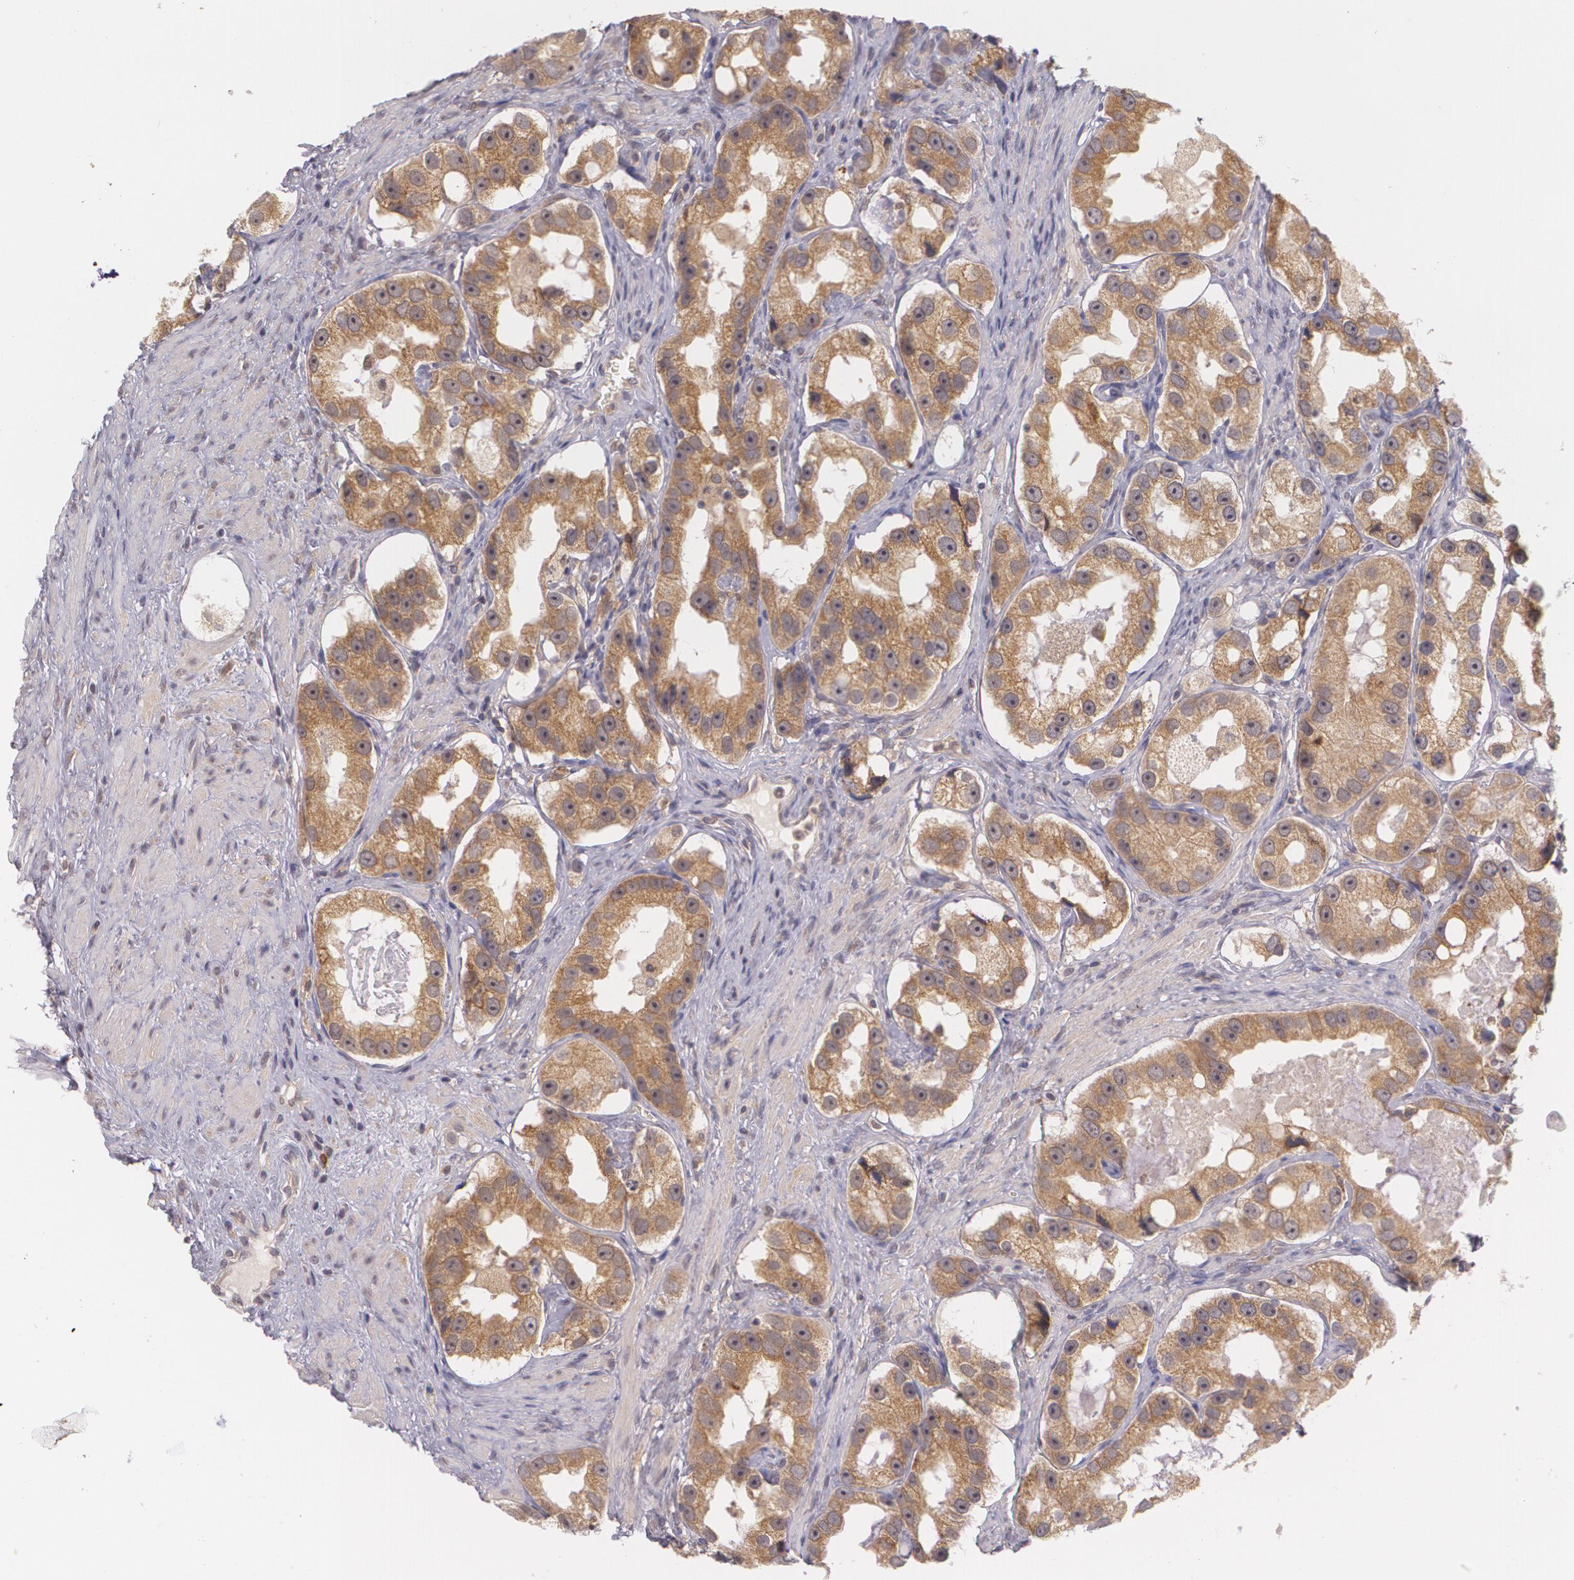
{"staining": {"intensity": "moderate", "quantity": ">75%", "location": "cytoplasmic/membranous"}, "tissue": "prostate cancer", "cell_type": "Tumor cells", "image_type": "cancer", "snomed": [{"axis": "morphology", "description": "Adenocarcinoma, High grade"}, {"axis": "topography", "description": "Prostate"}], "caption": "There is medium levels of moderate cytoplasmic/membranous staining in tumor cells of high-grade adenocarcinoma (prostate), as demonstrated by immunohistochemical staining (brown color).", "gene": "CCL17", "patient": {"sex": "male", "age": 63}}